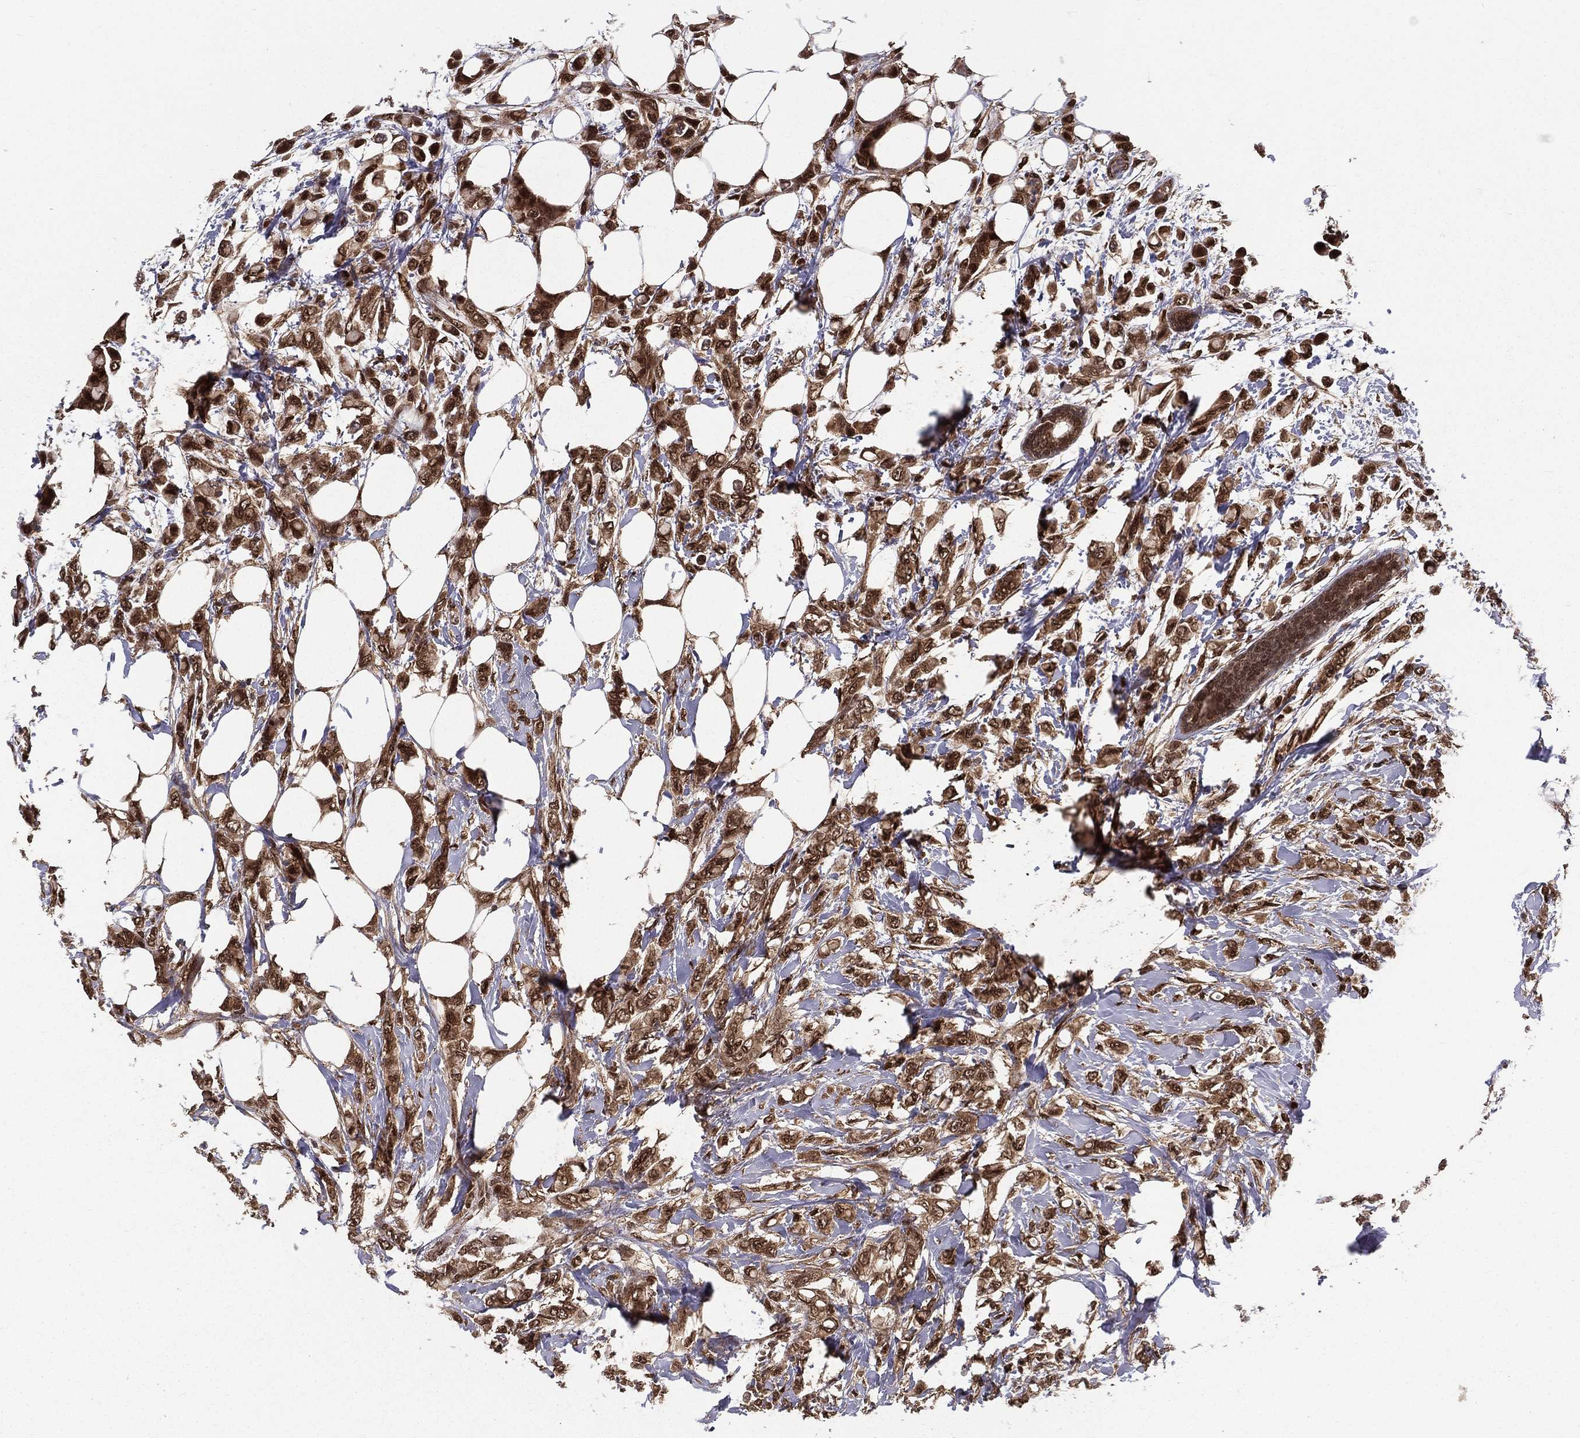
{"staining": {"intensity": "strong", "quantity": ">75%", "location": "cytoplasmic/membranous,nuclear"}, "tissue": "breast cancer", "cell_type": "Tumor cells", "image_type": "cancer", "snomed": [{"axis": "morphology", "description": "Lobular carcinoma"}, {"axis": "topography", "description": "Breast"}], "caption": "Human lobular carcinoma (breast) stained with a brown dye displays strong cytoplasmic/membranous and nuclear positive expression in approximately >75% of tumor cells.", "gene": "CARM1", "patient": {"sex": "female", "age": 66}}